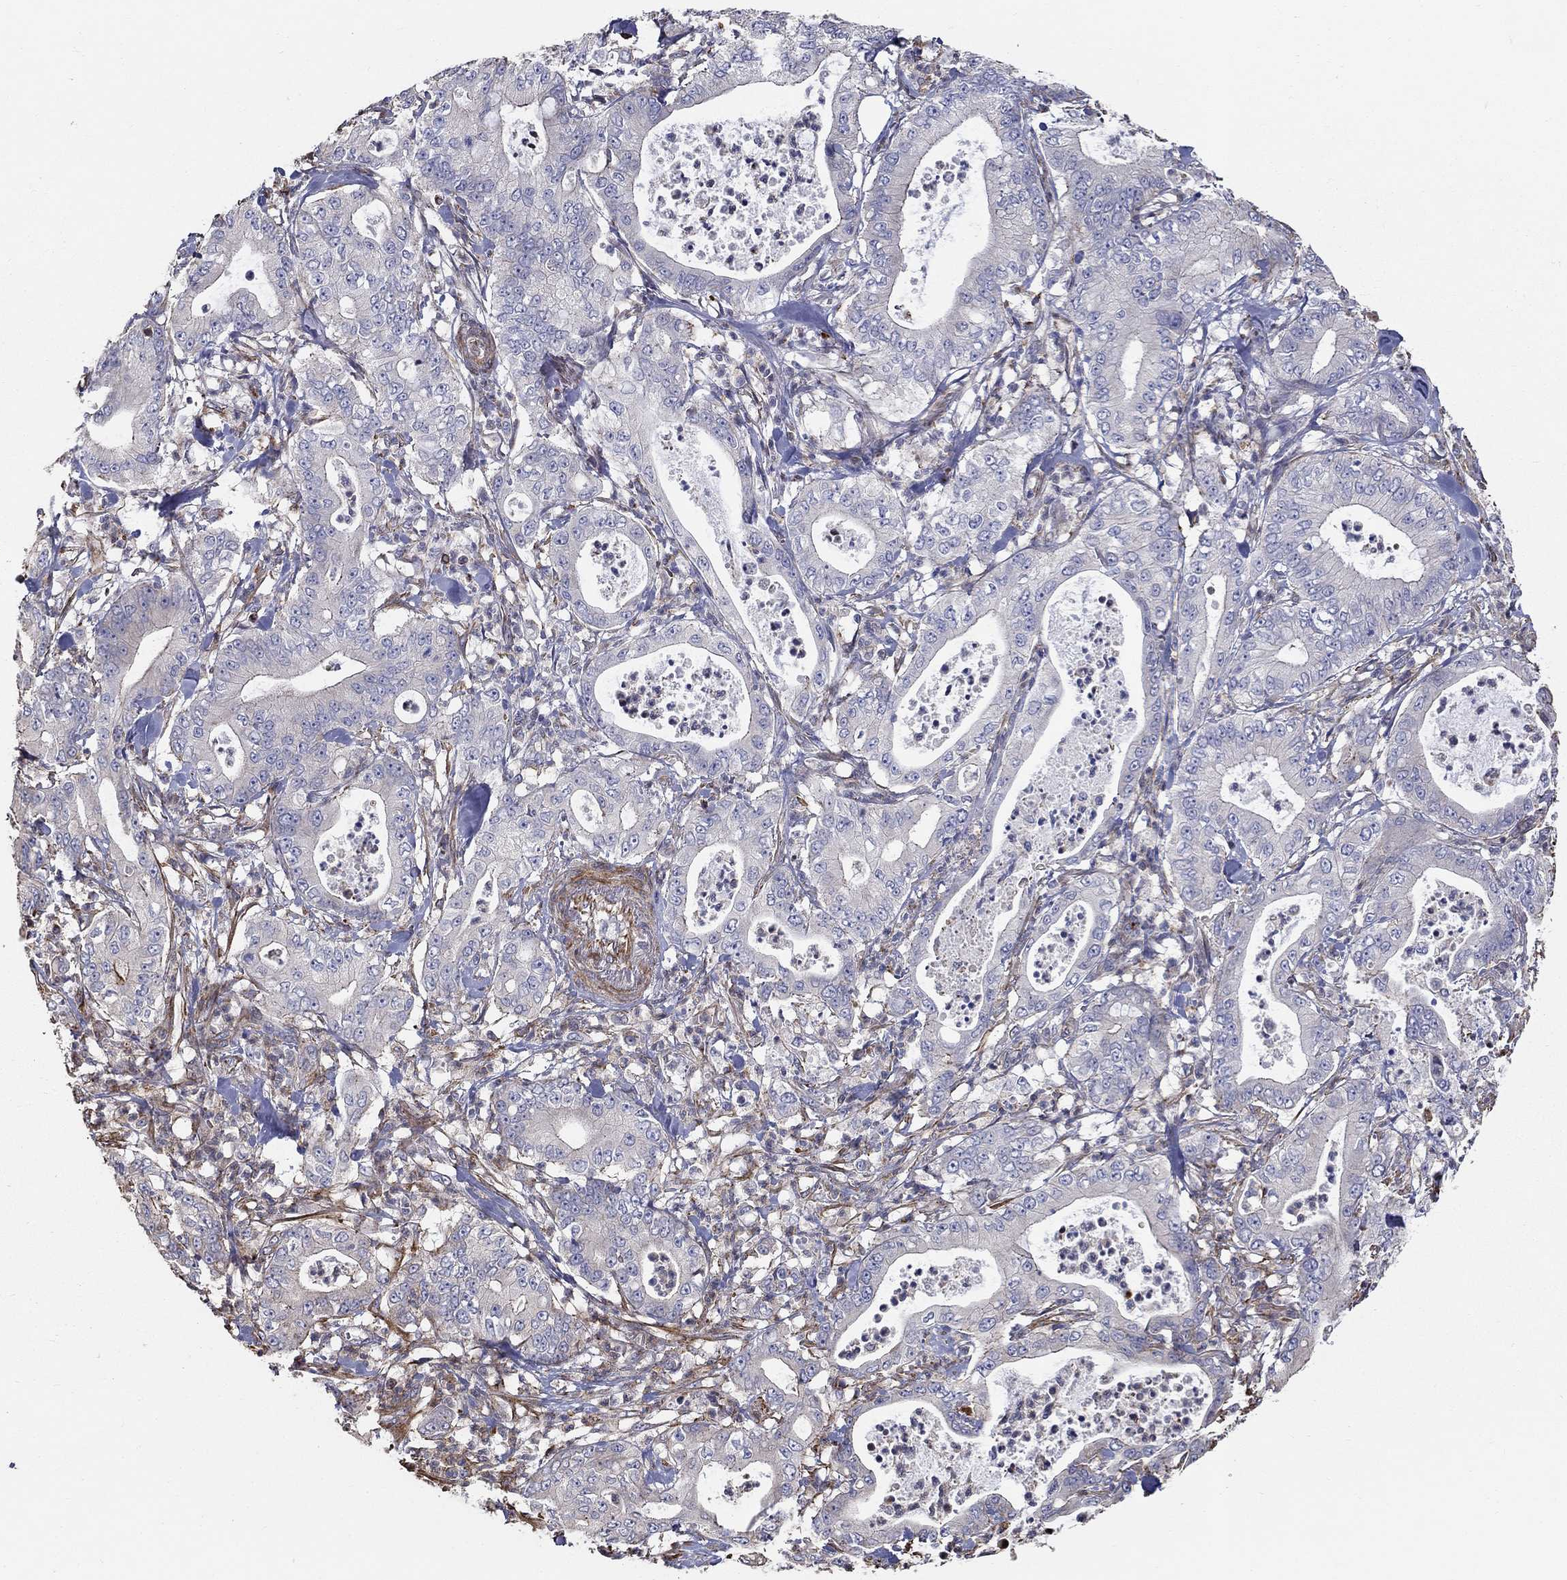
{"staining": {"intensity": "negative", "quantity": "none", "location": "none"}, "tissue": "pancreatic cancer", "cell_type": "Tumor cells", "image_type": "cancer", "snomed": [{"axis": "morphology", "description": "Adenocarcinoma, NOS"}, {"axis": "topography", "description": "Pancreas"}], "caption": "Tumor cells are negative for brown protein staining in pancreatic cancer.", "gene": "NPHP1", "patient": {"sex": "male", "age": 71}}